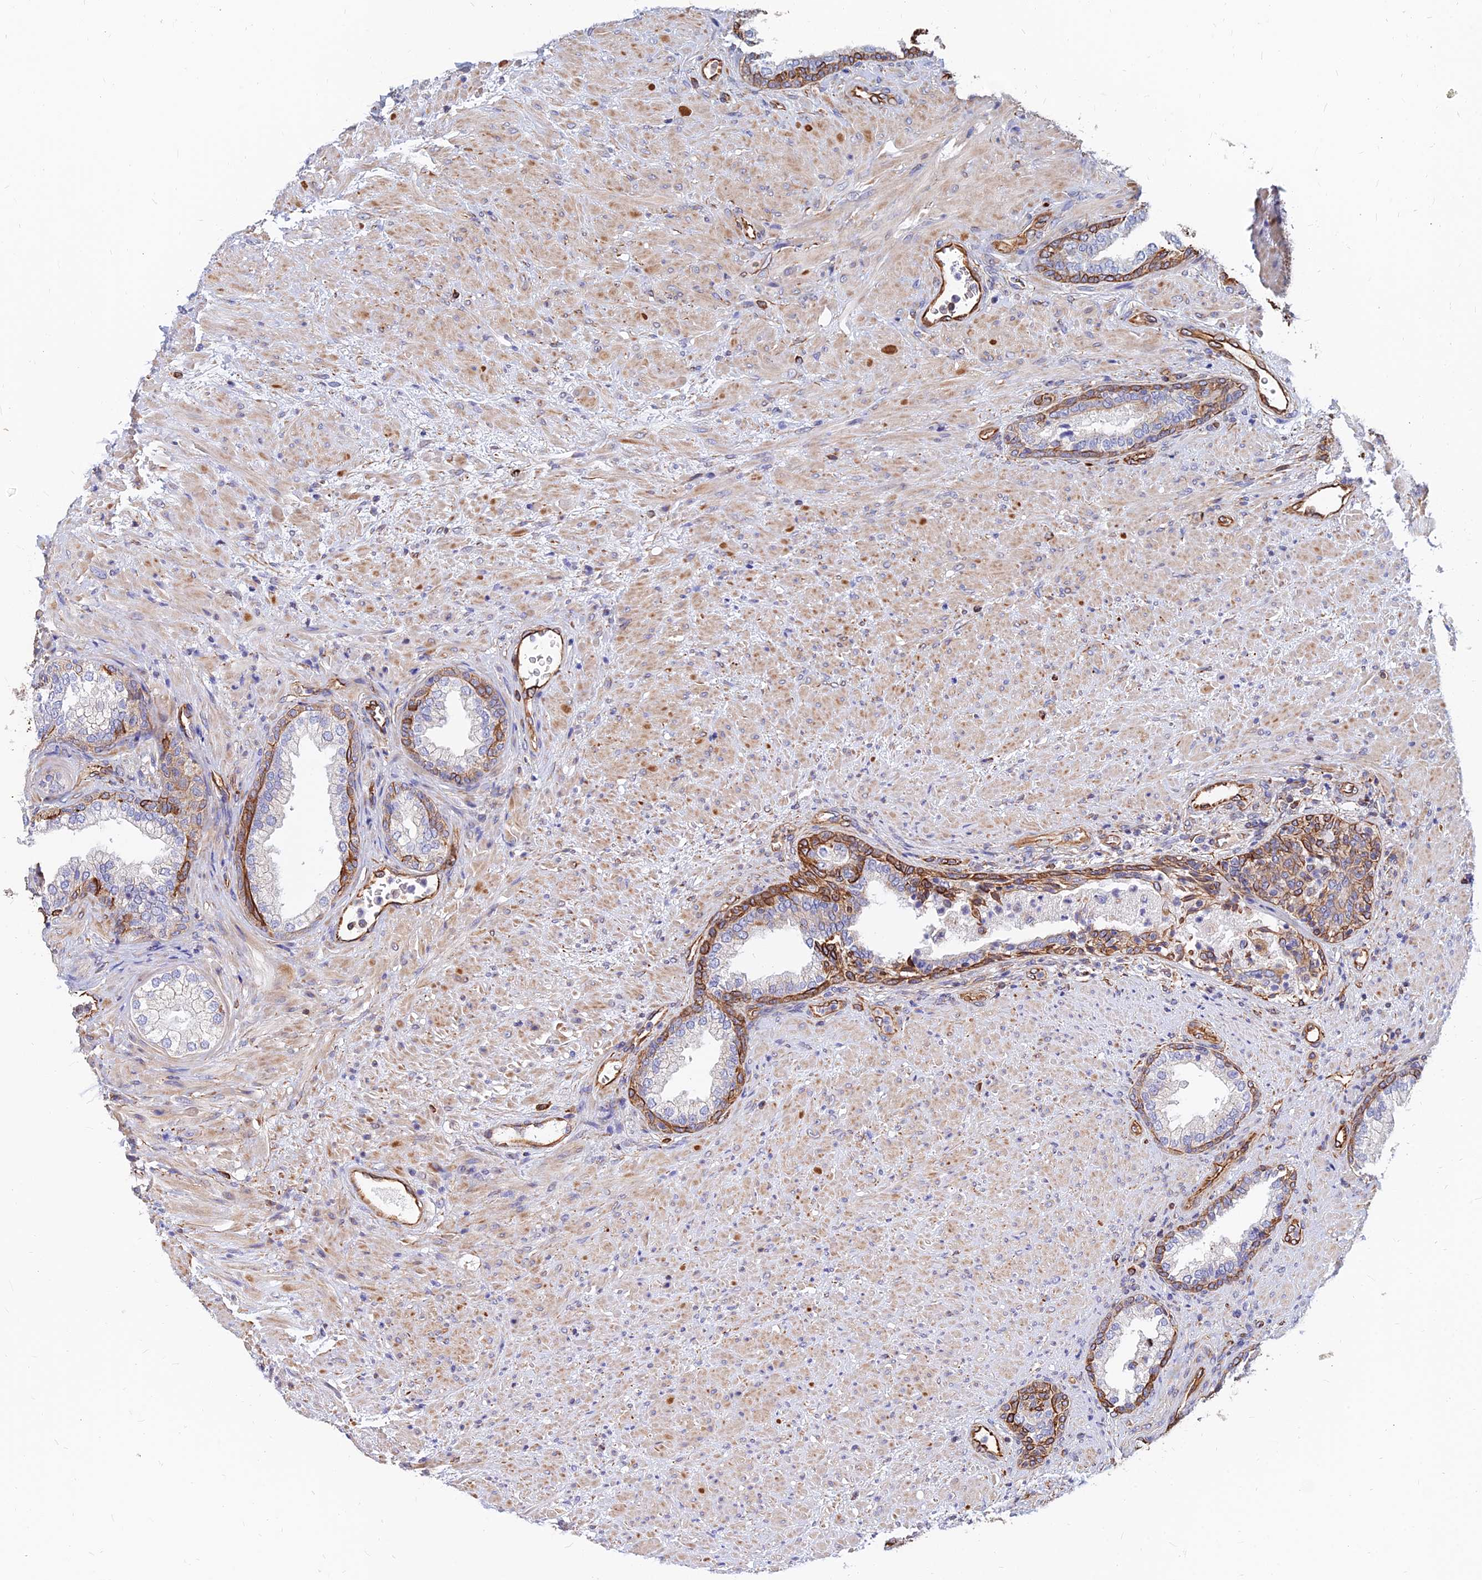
{"staining": {"intensity": "strong", "quantity": "<25%", "location": "cytoplasmic/membranous"}, "tissue": "prostate", "cell_type": "Glandular cells", "image_type": "normal", "snomed": [{"axis": "morphology", "description": "Normal tissue, NOS"}, {"axis": "topography", "description": "Prostate"}], "caption": "Immunohistochemical staining of benign prostate demonstrates medium levels of strong cytoplasmic/membranous positivity in approximately <25% of glandular cells. The staining was performed using DAB, with brown indicating positive protein expression. Nuclei are stained blue with hematoxylin.", "gene": "CDK18", "patient": {"sex": "male", "age": 76}}